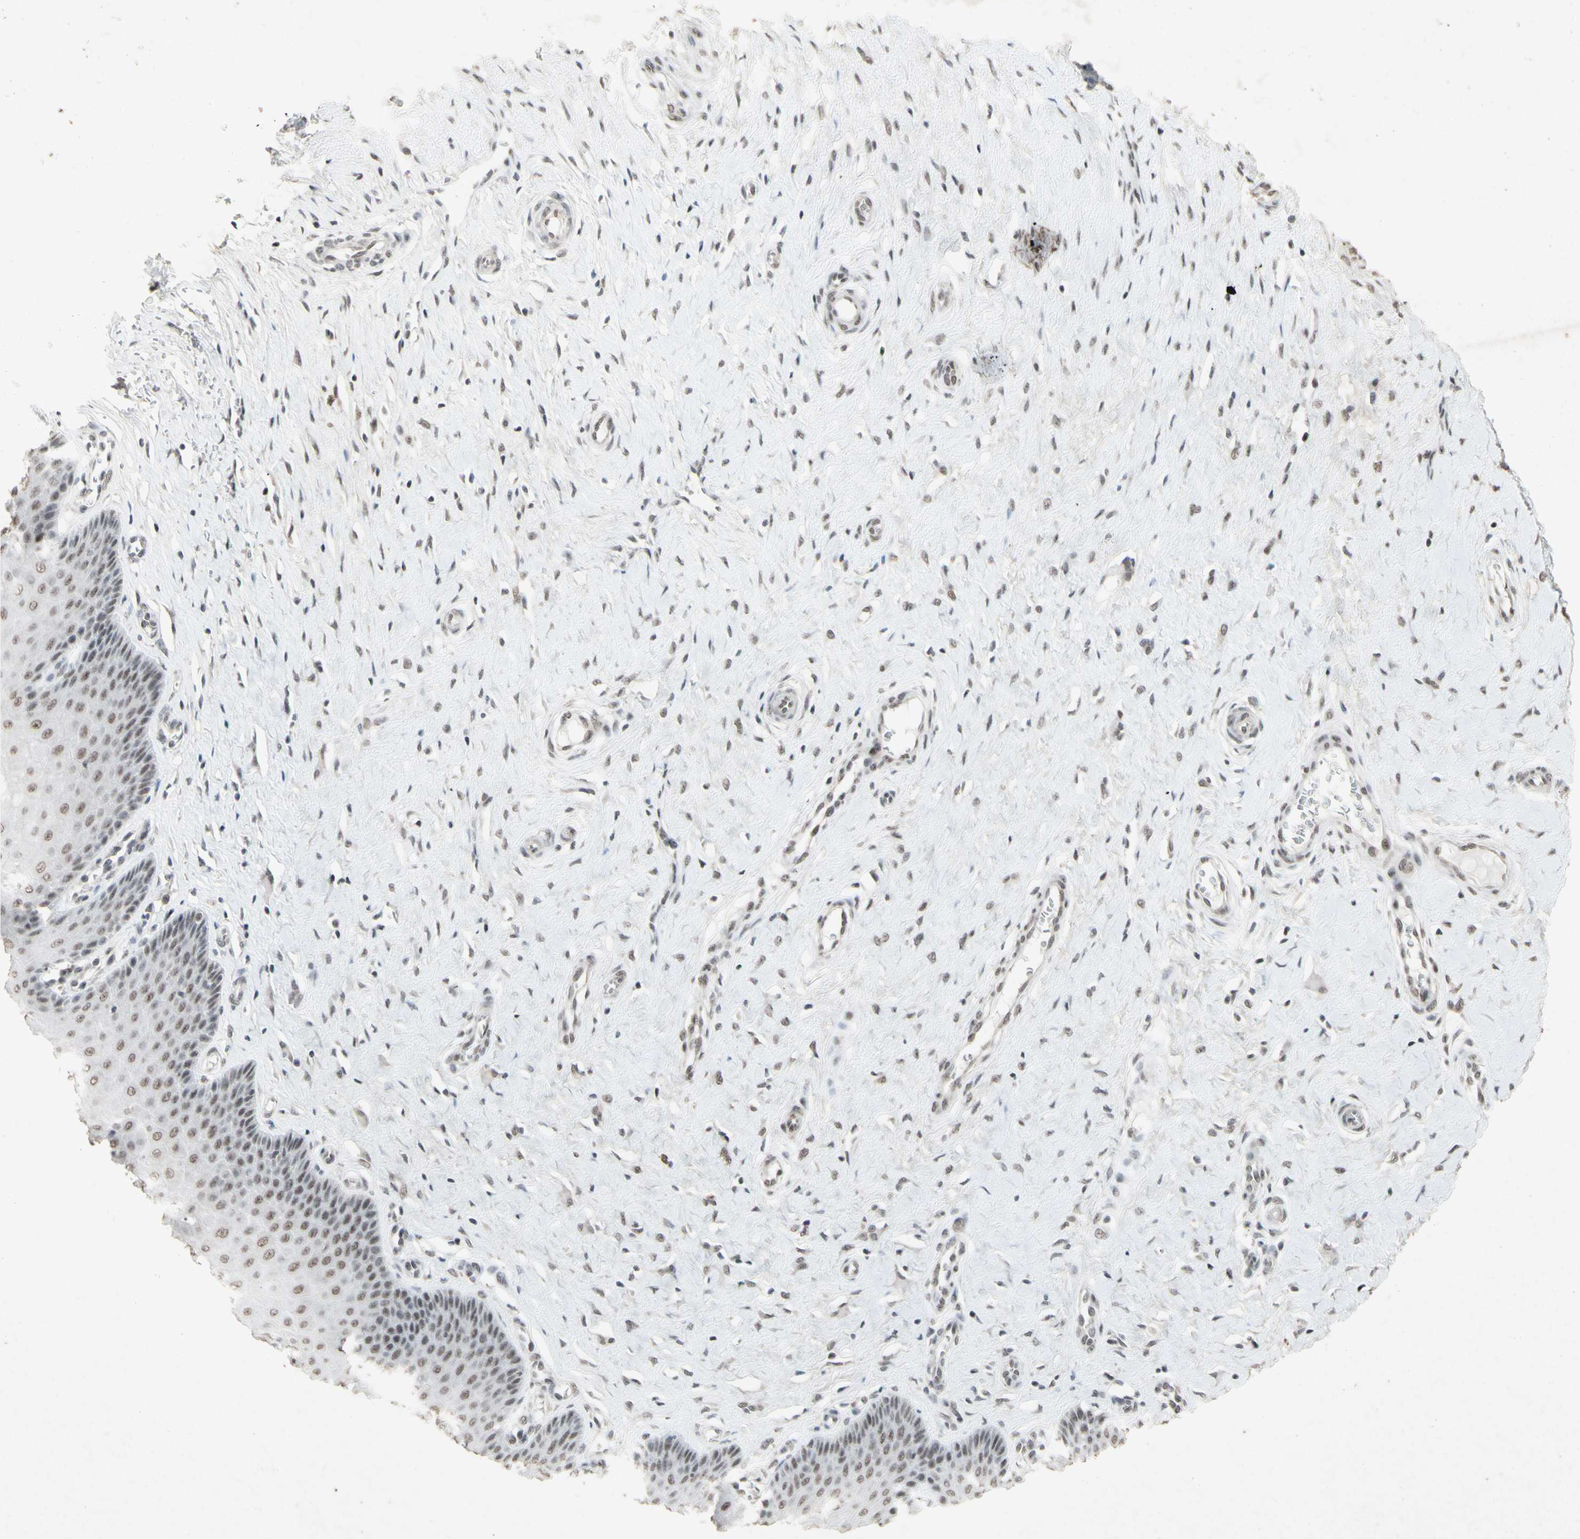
{"staining": {"intensity": "strong", "quantity": ">75%", "location": "cytoplasmic/membranous,nuclear"}, "tissue": "cervix", "cell_type": "Glandular cells", "image_type": "normal", "snomed": [{"axis": "morphology", "description": "Normal tissue, NOS"}, {"axis": "topography", "description": "Cervix"}], "caption": "This image reveals immunohistochemistry (IHC) staining of normal cervix, with high strong cytoplasmic/membranous,nuclear staining in approximately >75% of glandular cells.", "gene": "CENPB", "patient": {"sex": "female", "age": 55}}